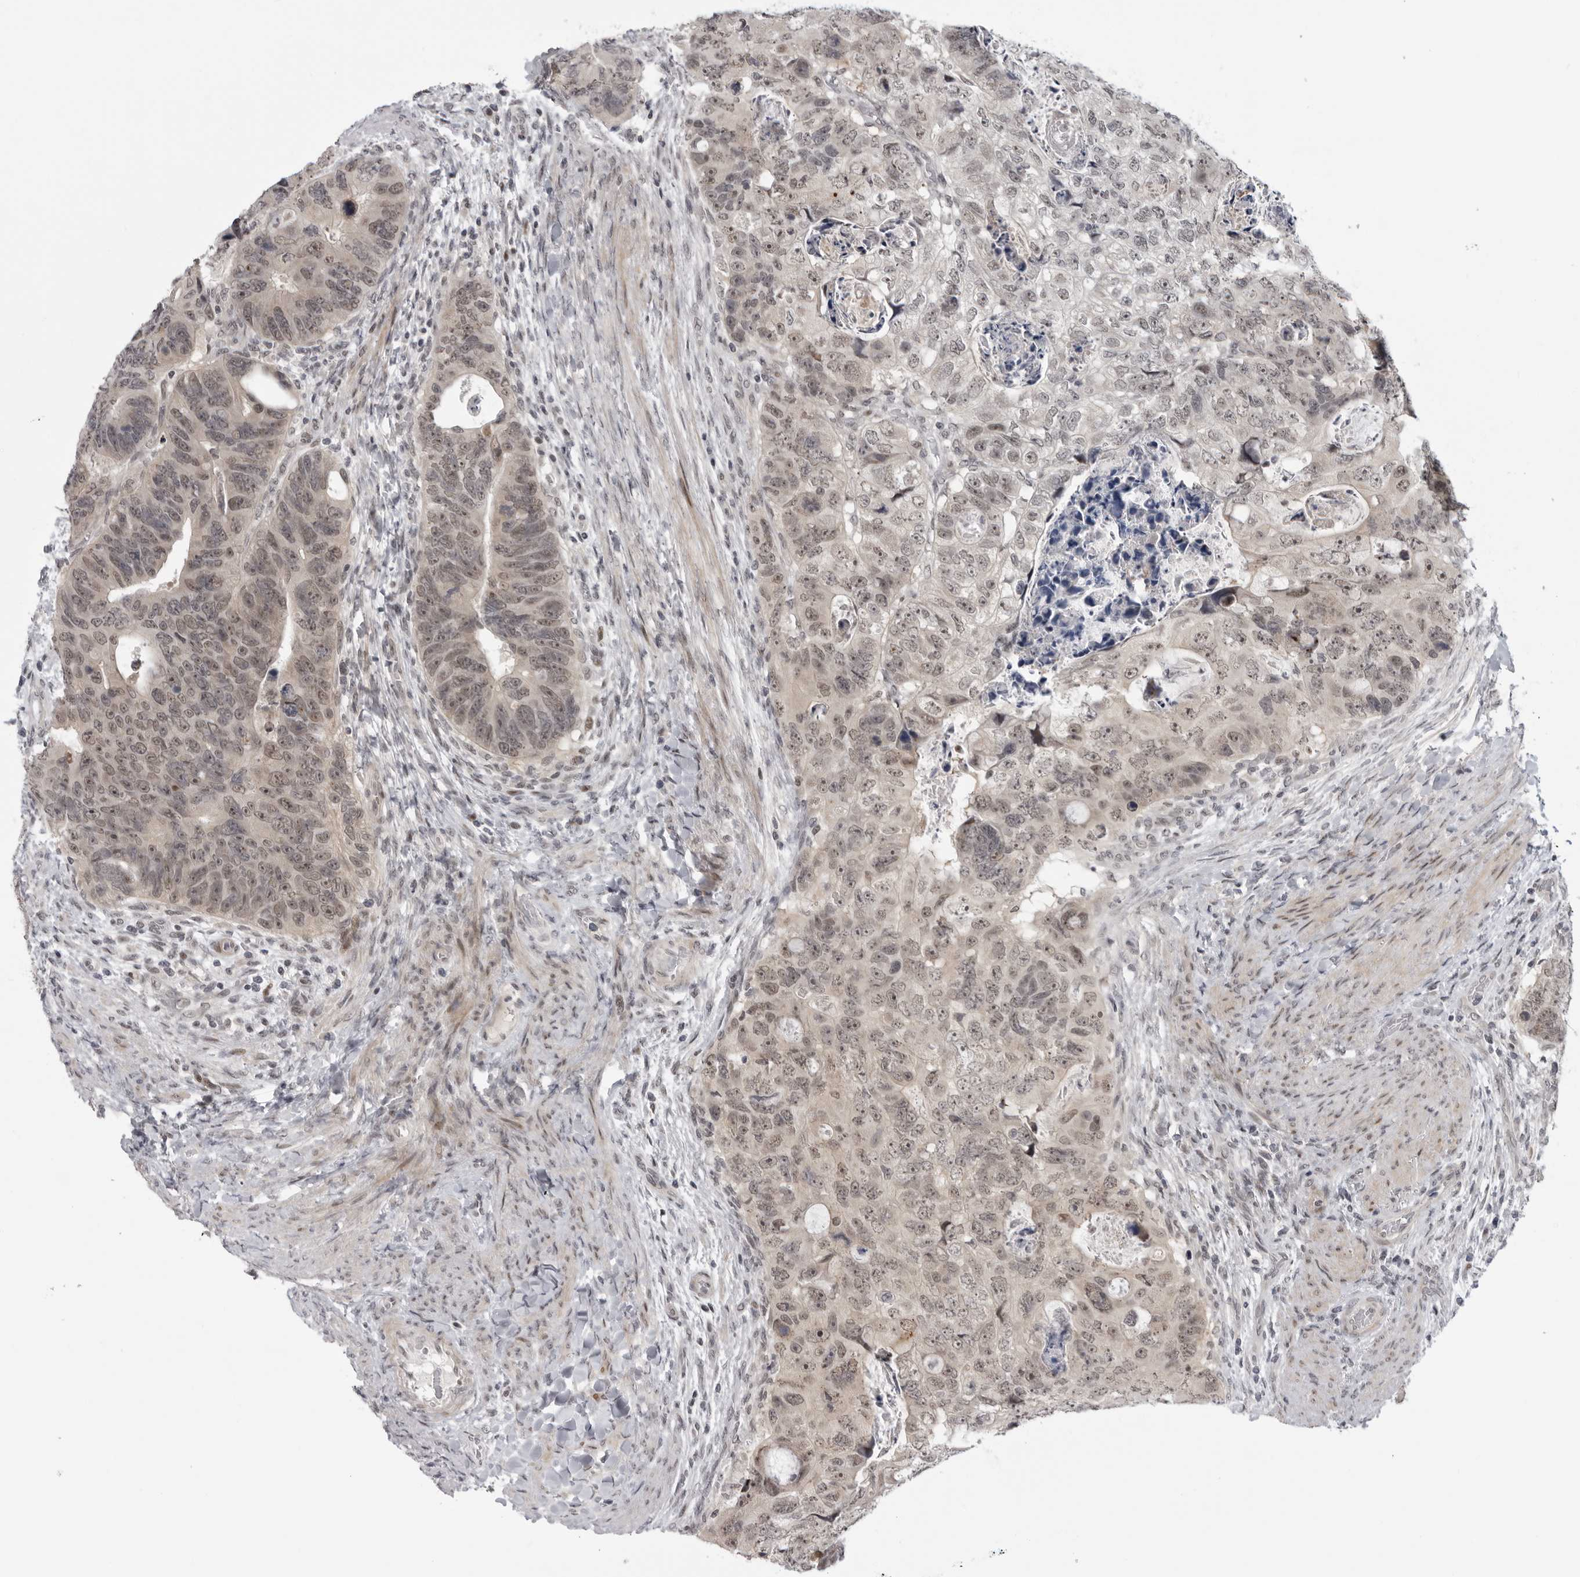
{"staining": {"intensity": "weak", "quantity": ">75%", "location": "nuclear"}, "tissue": "colorectal cancer", "cell_type": "Tumor cells", "image_type": "cancer", "snomed": [{"axis": "morphology", "description": "Adenocarcinoma, NOS"}, {"axis": "topography", "description": "Rectum"}], "caption": "Human colorectal adenocarcinoma stained with a brown dye displays weak nuclear positive staining in about >75% of tumor cells.", "gene": "ALPK2", "patient": {"sex": "male", "age": 59}}